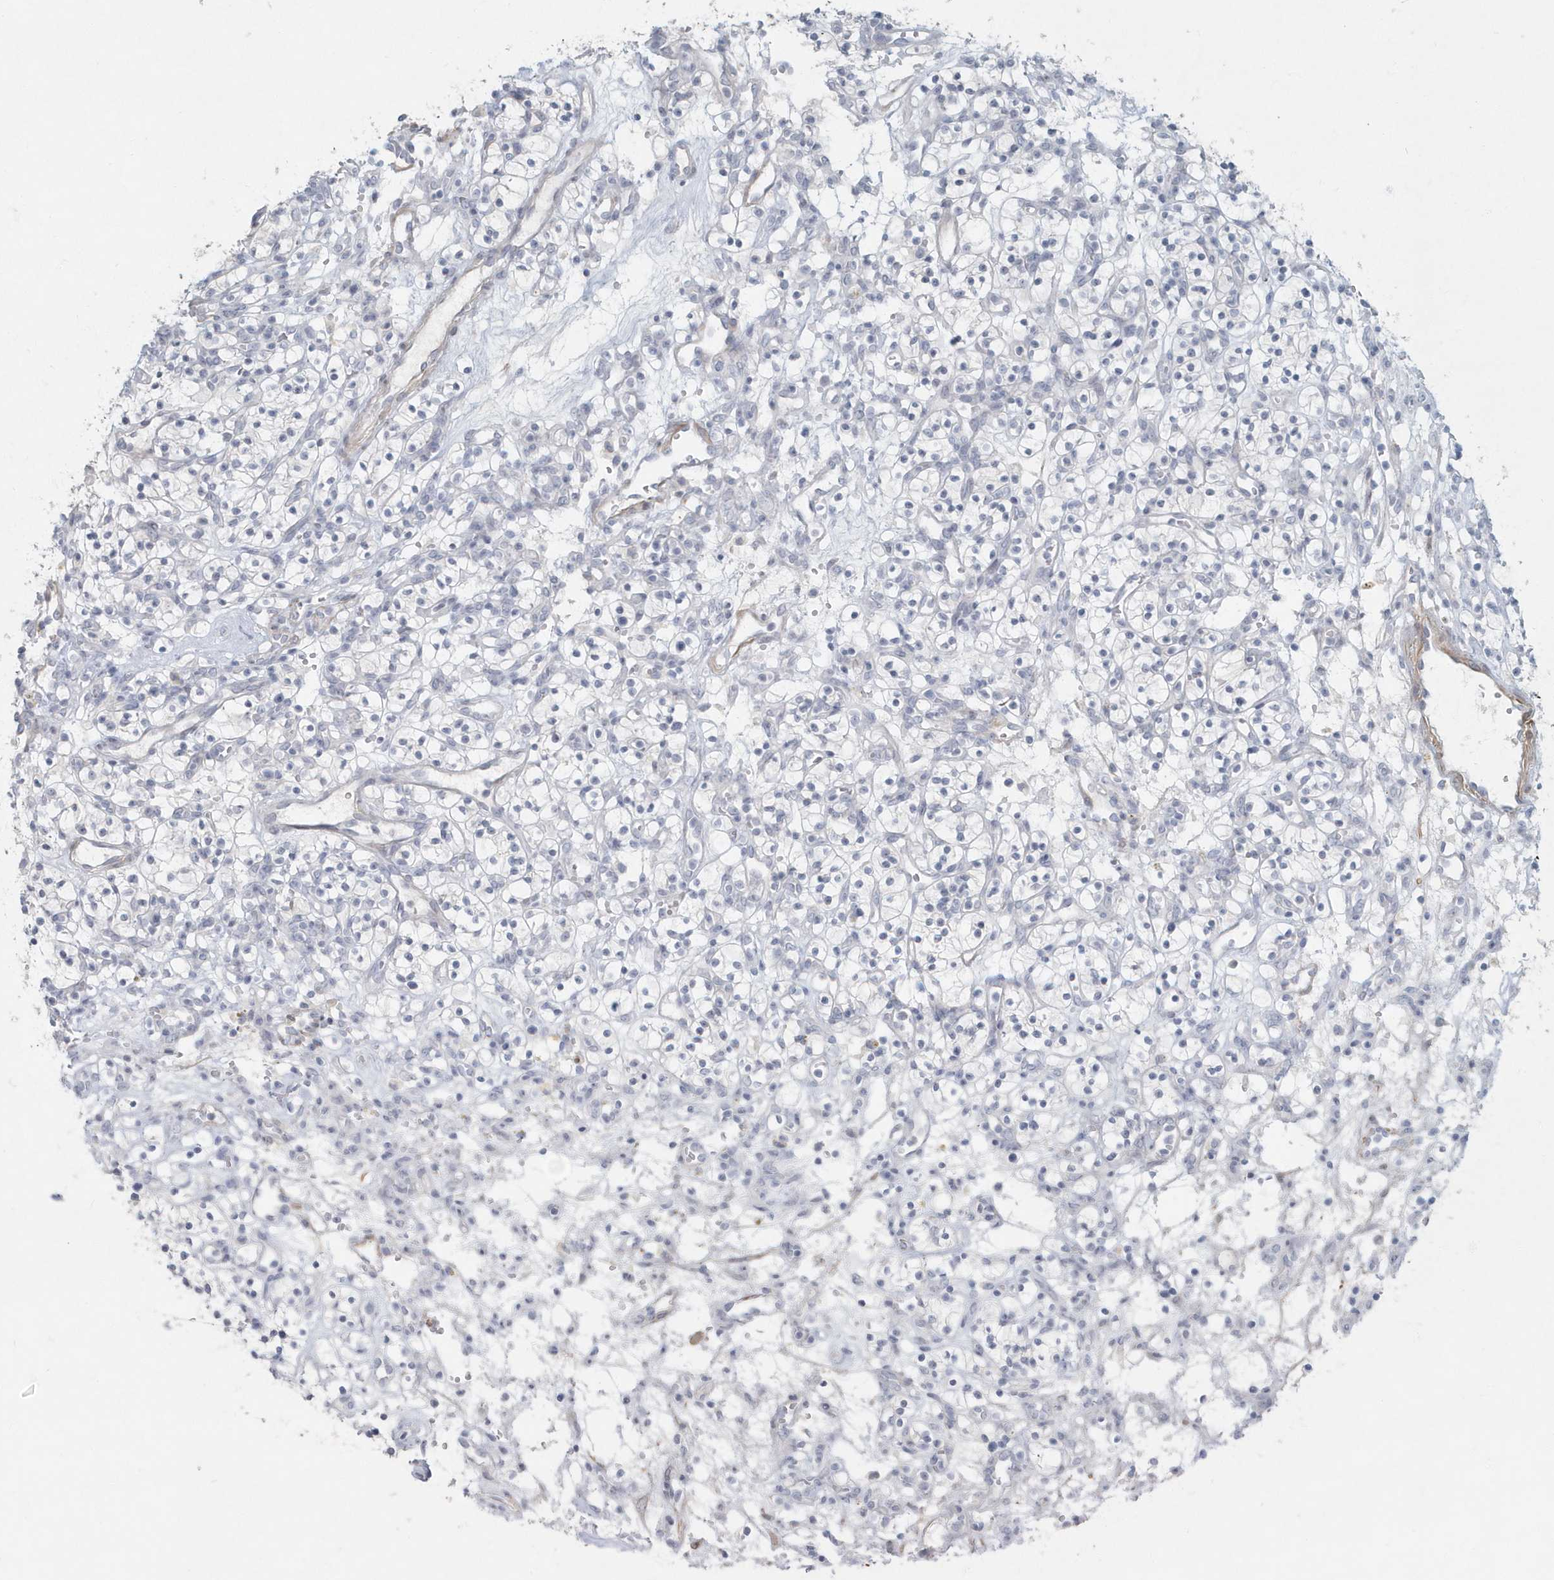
{"staining": {"intensity": "negative", "quantity": "none", "location": "none"}, "tissue": "renal cancer", "cell_type": "Tumor cells", "image_type": "cancer", "snomed": [{"axis": "morphology", "description": "Adenocarcinoma, NOS"}, {"axis": "topography", "description": "Kidney"}], "caption": "Immunohistochemistry (IHC) of human adenocarcinoma (renal) reveals no staining in tumor cells.", "gene": "MYOT", "patient": {"sex": "female", "age": 57}}